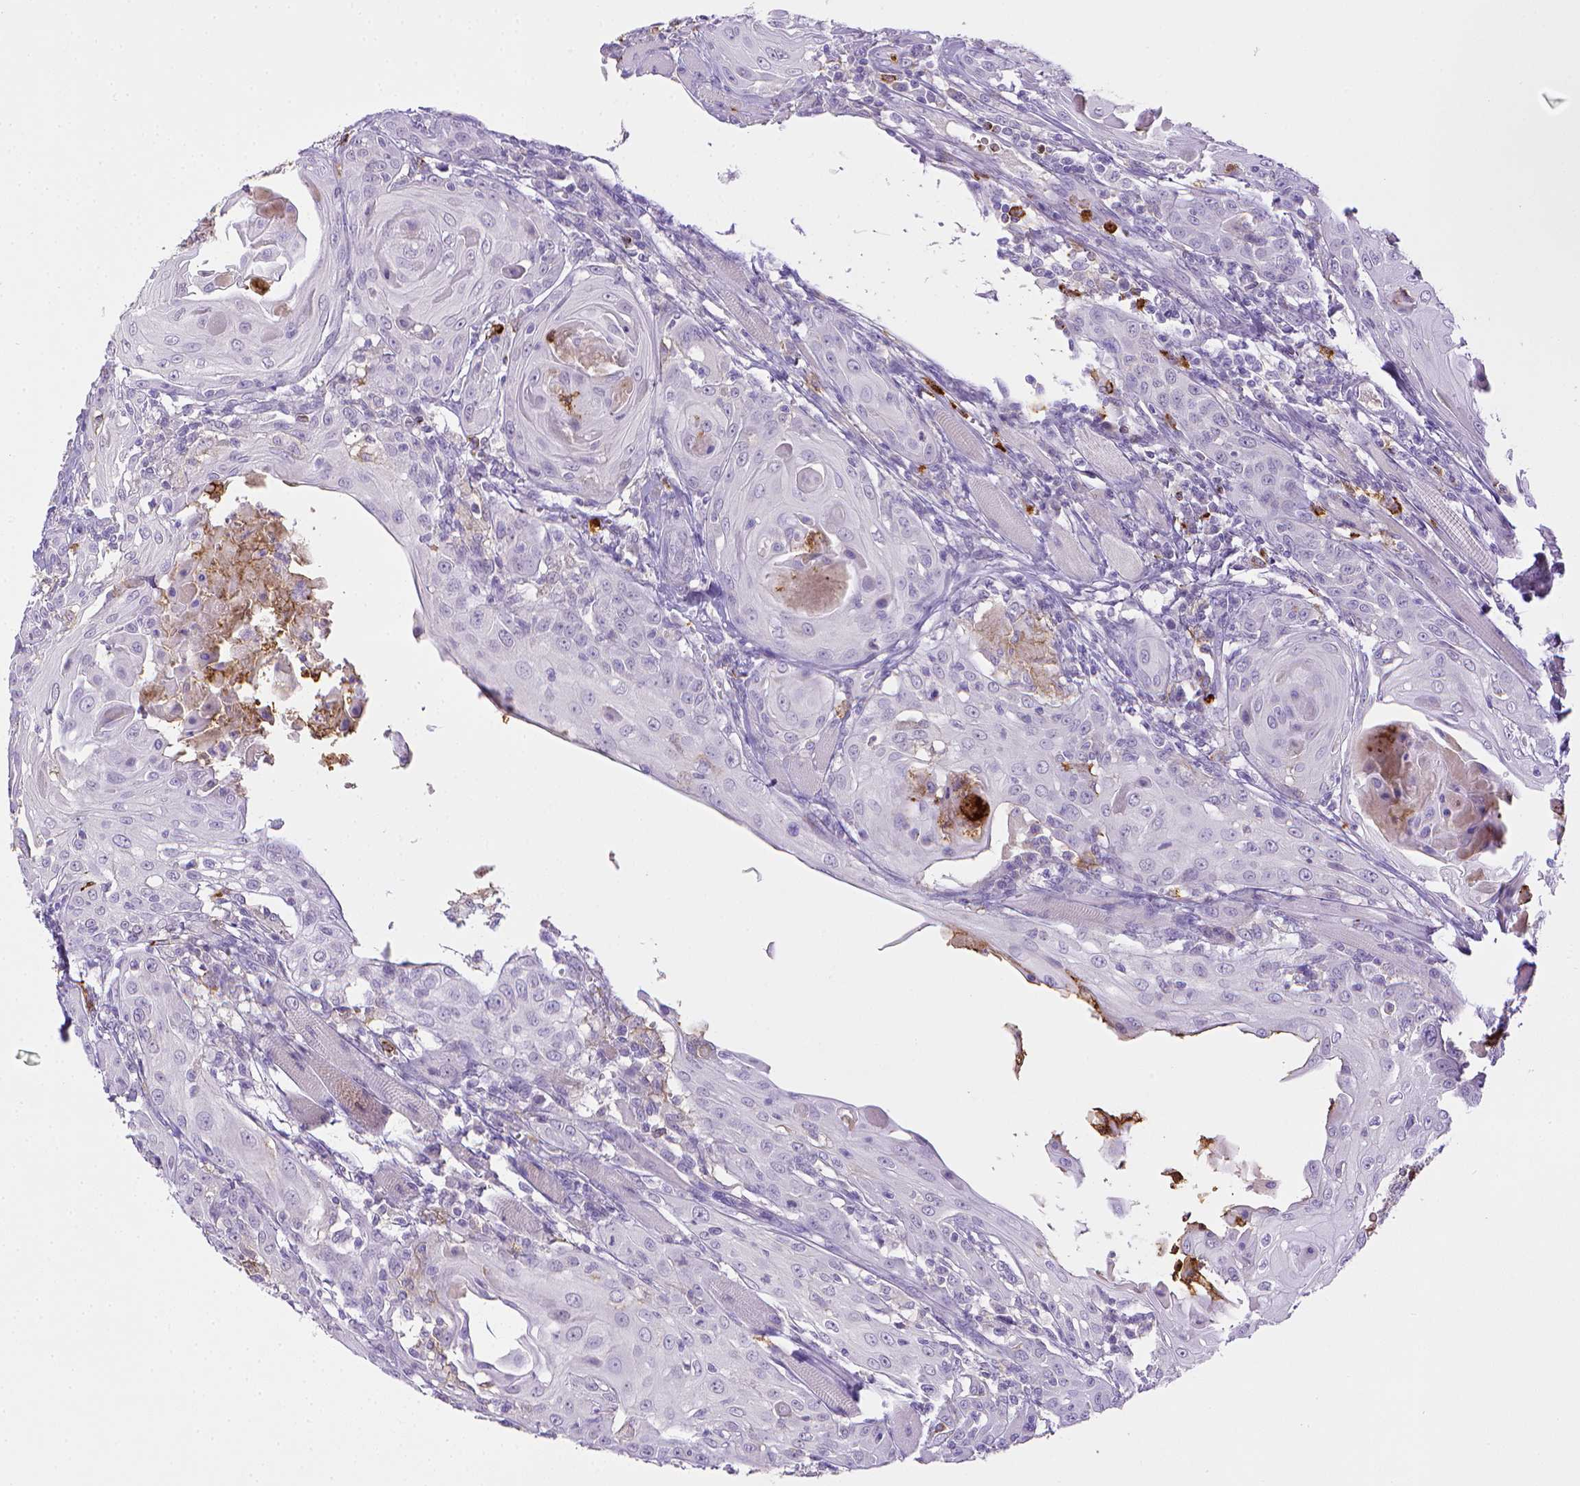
{"staining": {"intensity": "negative", "quantity": "none", "location": "none"}, "tissue": "head and neck cancer", "cell_type": "Tumor cells", "image_type": "cancer", "snomed": [{"axis": "morphology", "description": "Squamous cell carcinoma, NOS"}, {"axis": "topography", "description": "Head-Neck"}], "caption": "Tumor cells show no significant protein positivity in head and neck squamous cell carcinoma.", "gene": "ITGAM", "patient": {"sex": "female", "age": 80}}